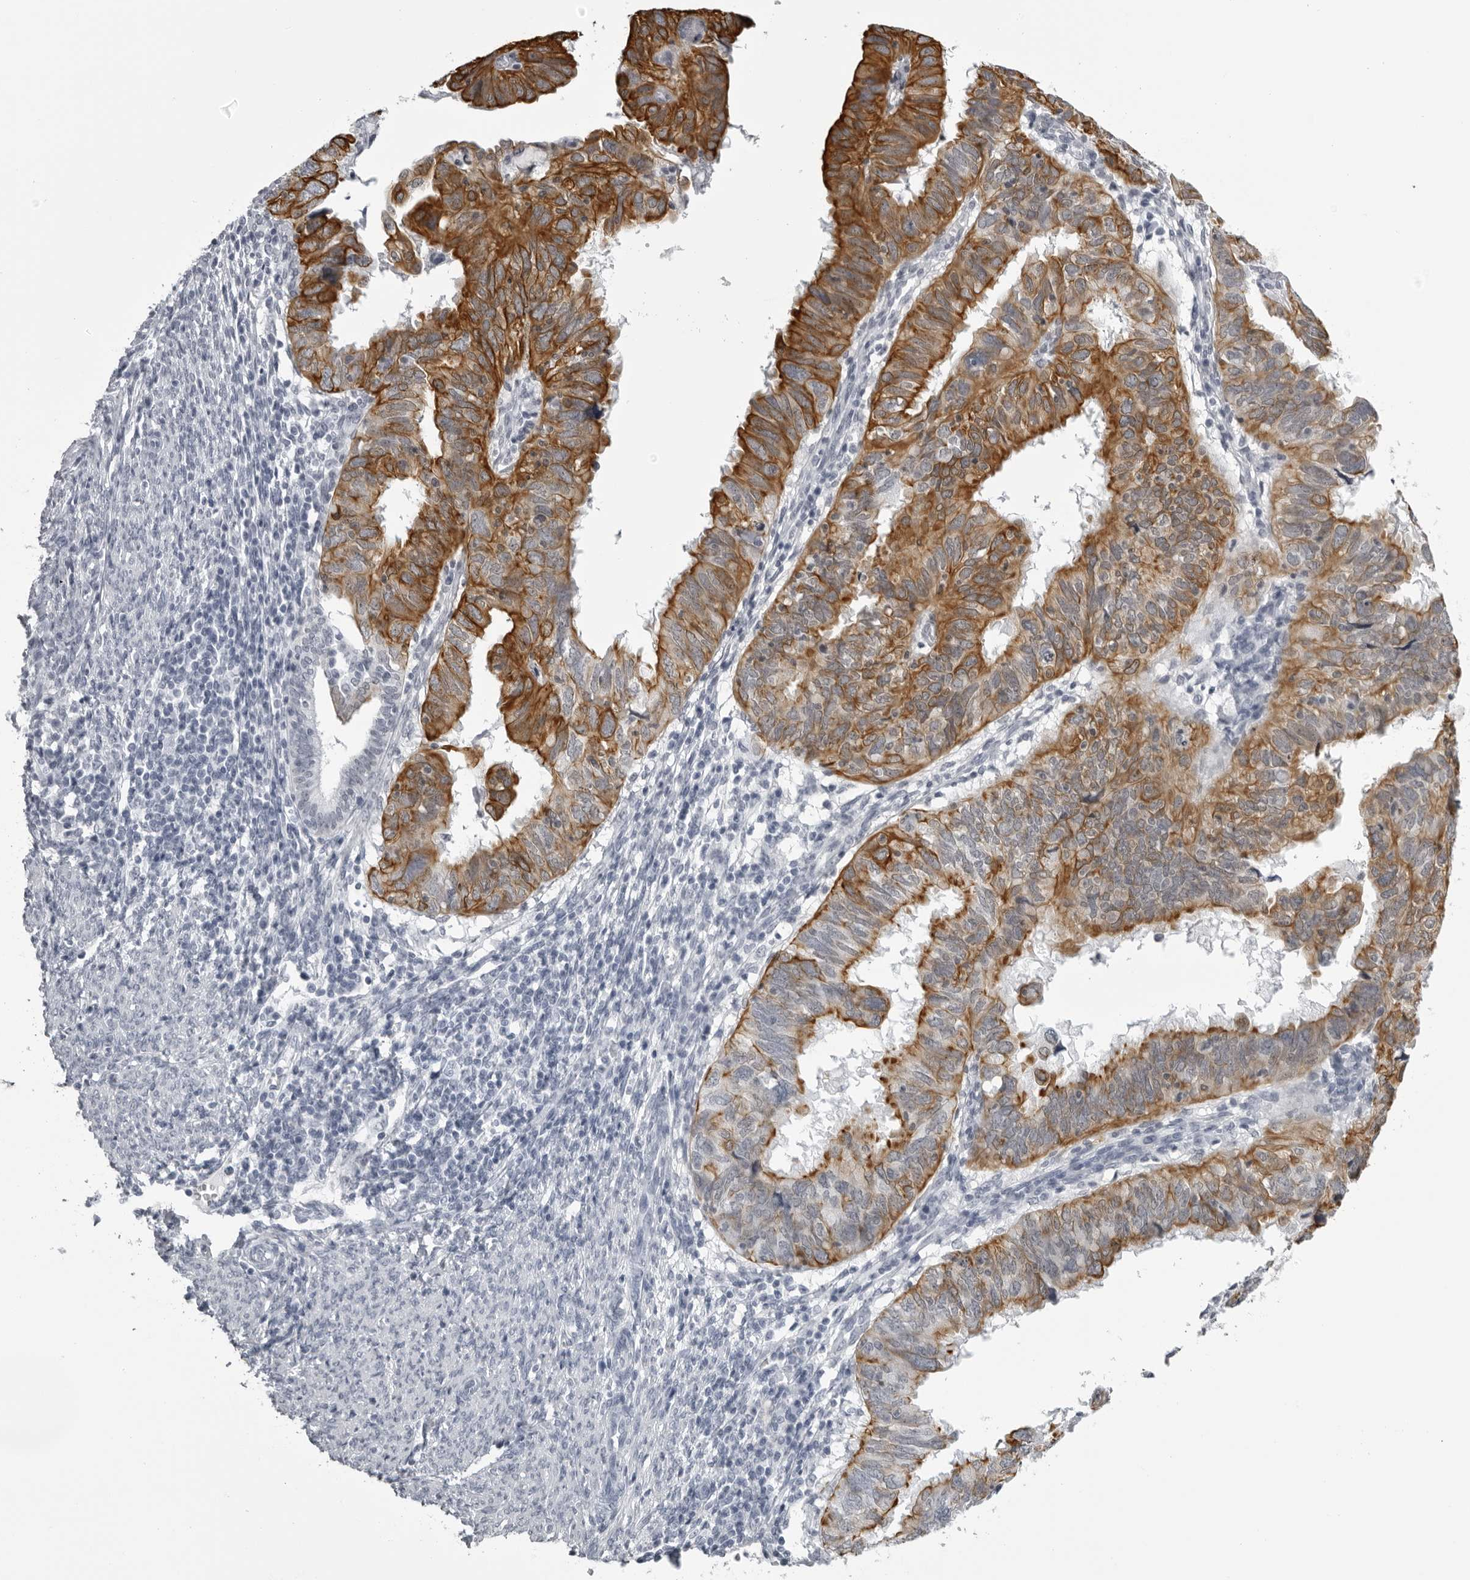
{"staining": {"intensity": "strong", "quantity": ">75%", "location": "cytoplasmic/membranous"}, "tissue": "endometrial cancer", "cell_type": "Tumor cells", "image_type": "cancer", "snomed": [{"axis": "morphology", "description": "Adenocarcinoma, NOS"}, {"axis": "topography", "description": "Uterus"}], "caption": "An immunohistochemistry (IHC) photomicrograph of neoplastic tissue is shown. Protein staining in brown labels strong cytoplasmic/membranous positivity in endometrial cancer within tumor cells. (DAB = brown stain, brightfield microscopy at high magnification).", "gene": "UROD", "patient": {"sex": "female", "age": 77}}